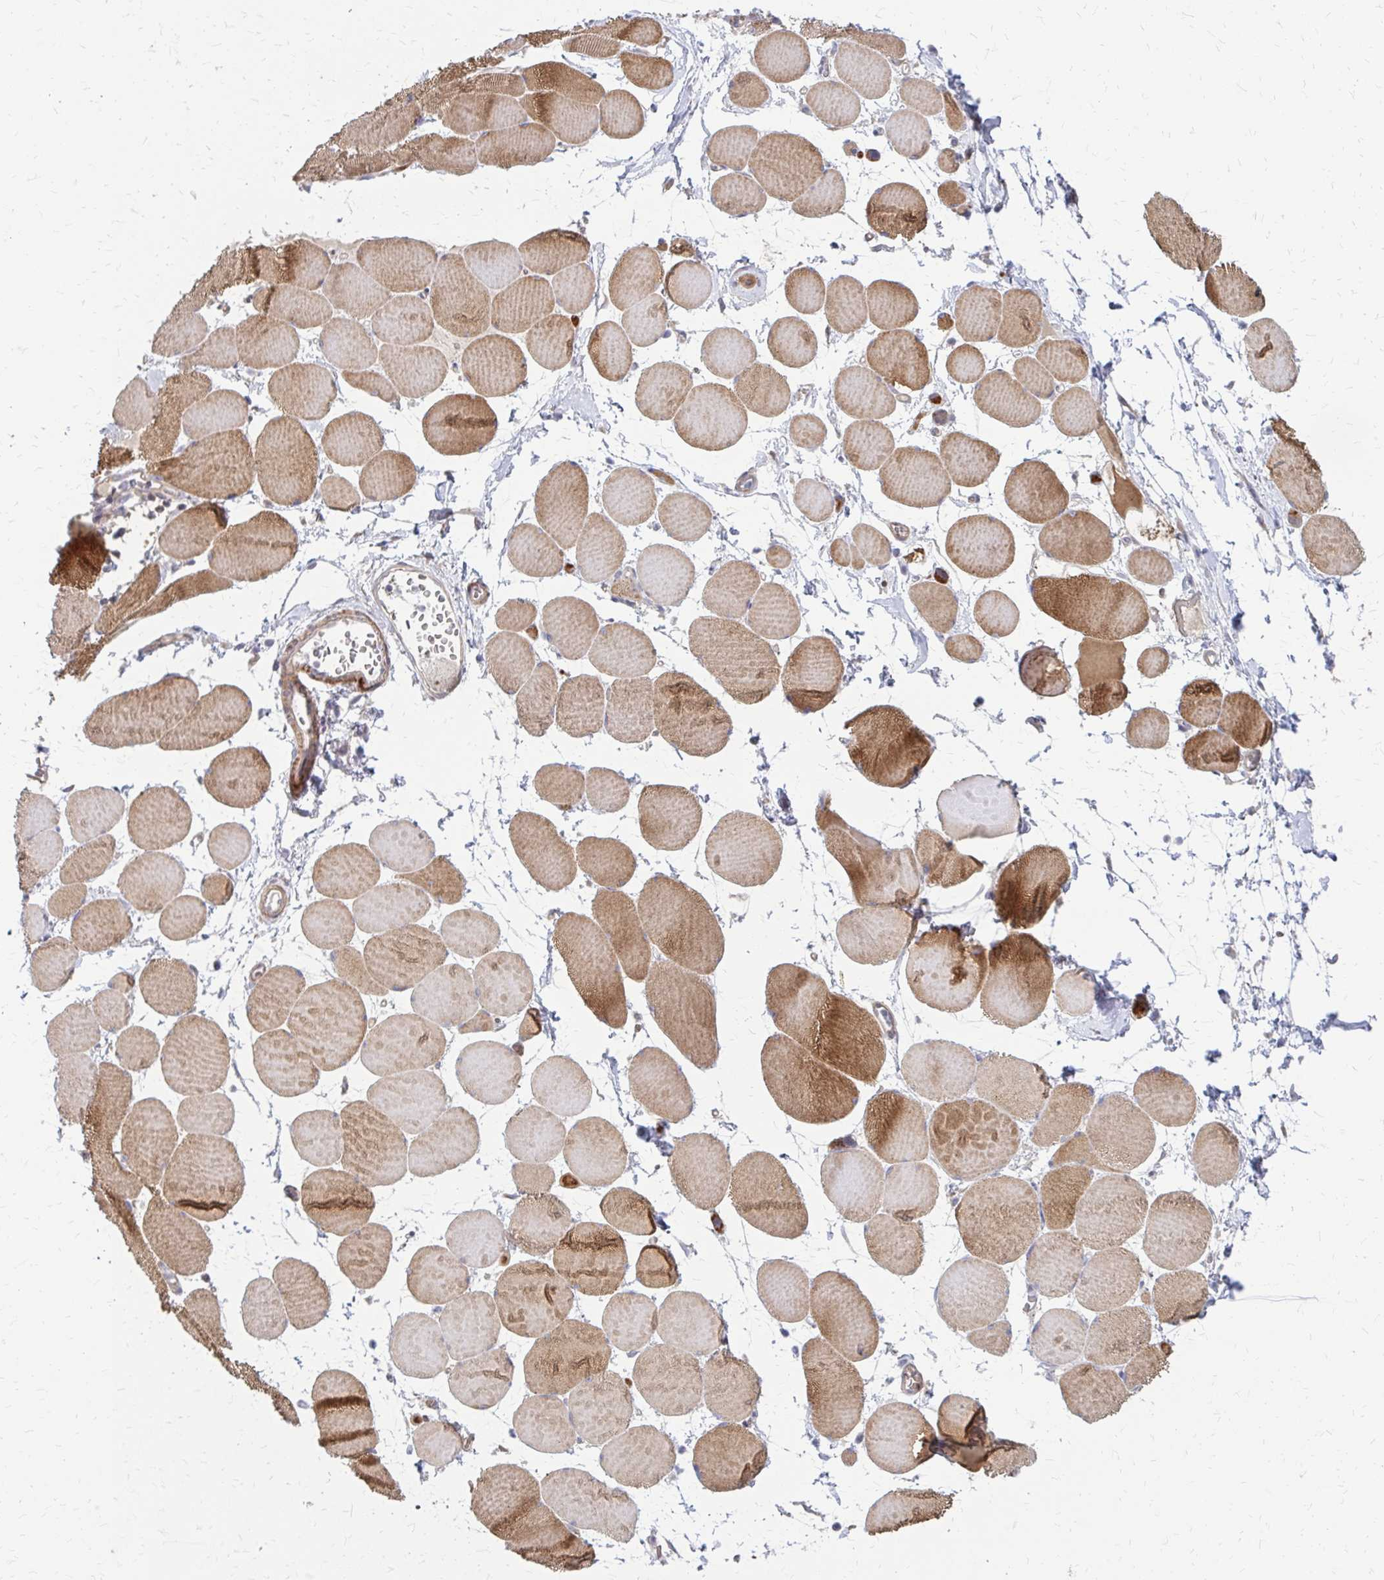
{"staining": {"intensity": "moderate", "quantity": "25%-75%", "location": "cytoplasmic/membranous"}, "tissue": "skeletal muscle", "cell_type": "Myocytes", "image_type": "normal", "snomed": [{"axis": "morphology", "description": "Normal tissue, NOS"}, {"axis": "topography", "description": "Skeletal muscle"}], "caption": "Immunohistochemistry (IHC) image of unremarkable skeletal muscle: human skeletal muscle stained using immunohistochemistry (IHC) reveals medium levels of moderate protein expression localized specifically in the cytoplasmic/membranous of myocytes, appearing as a cytoplasmic/membranous brown color.", "gene": "IFI44L", "patient": {"sex": "female", "age": 75}}